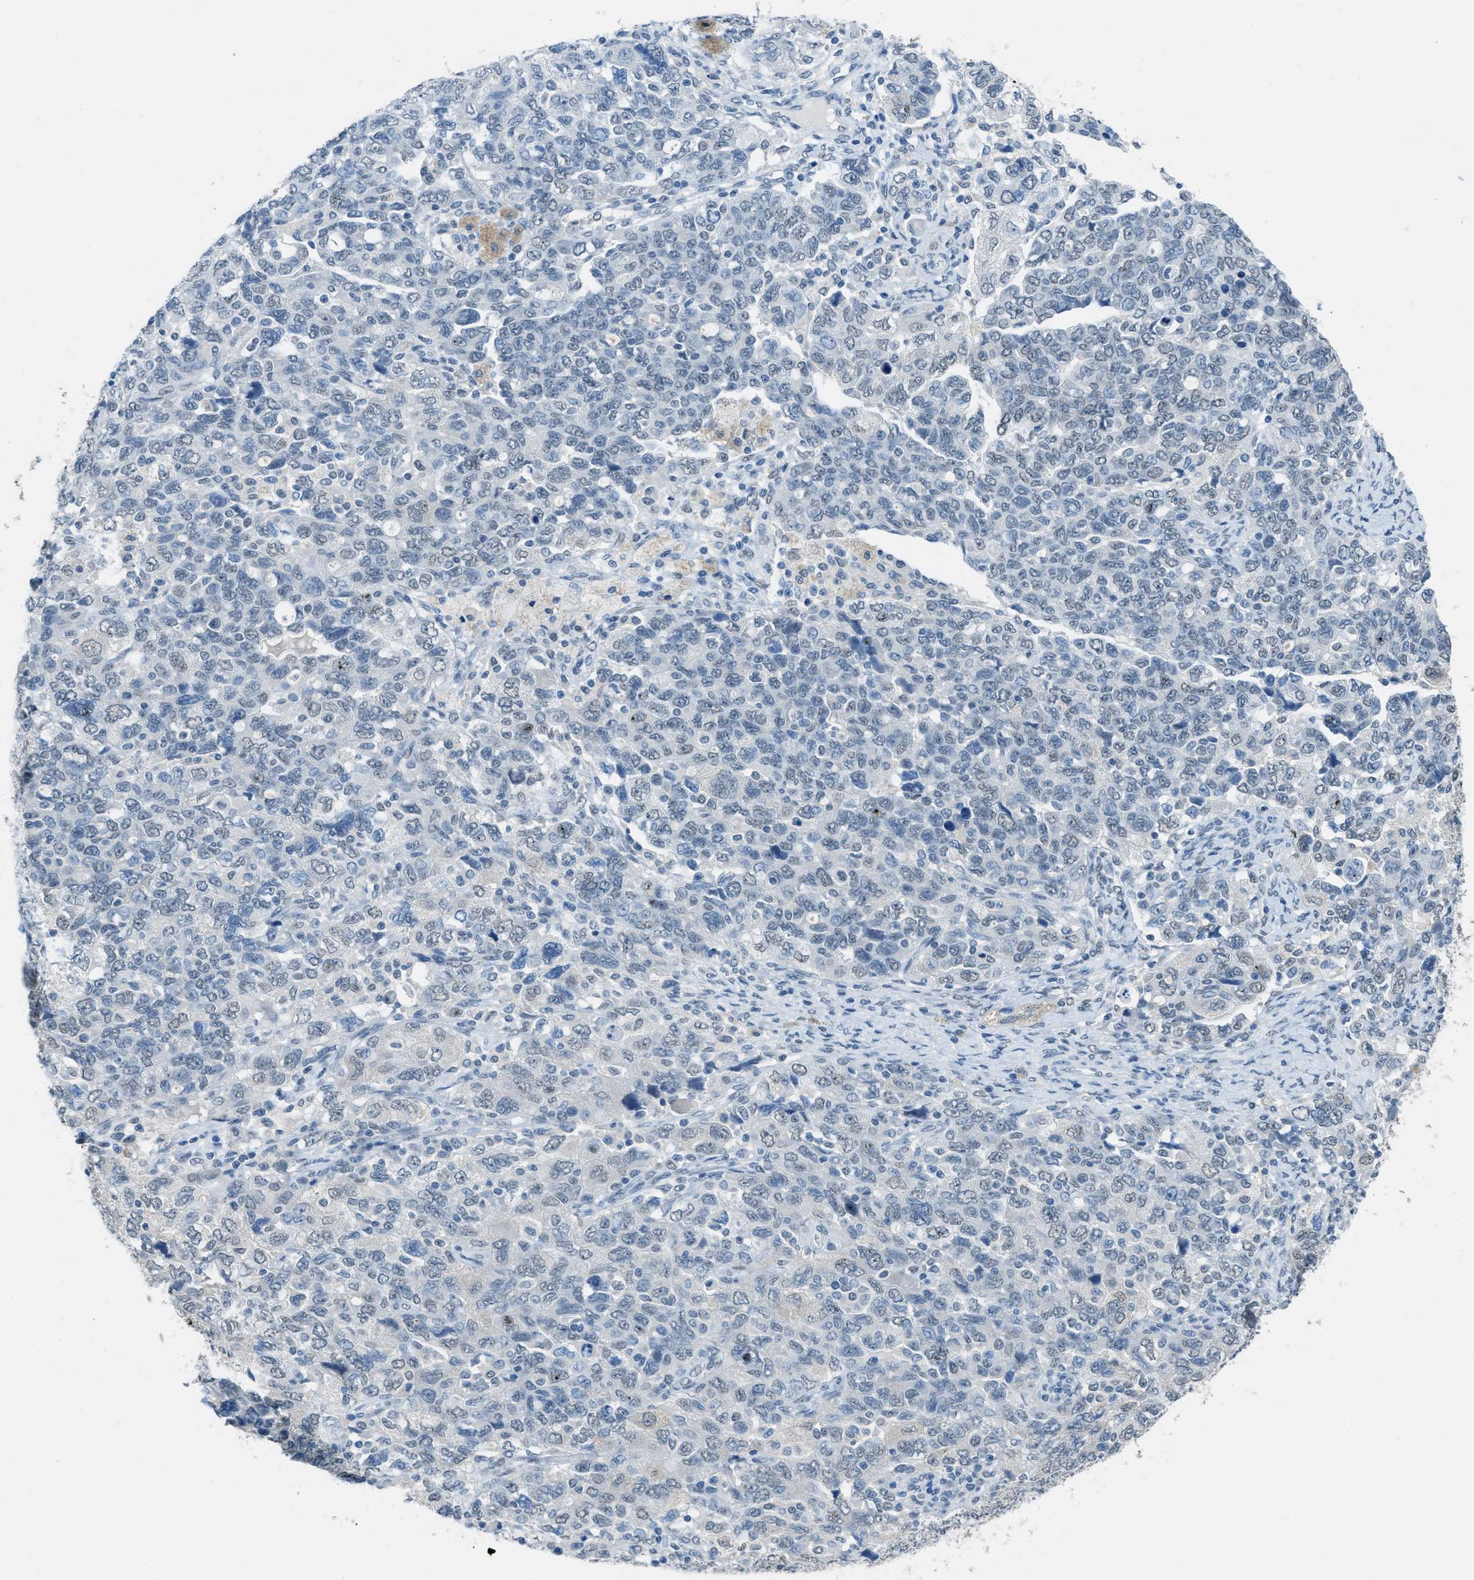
{"staining": {"intensity": "negative", "quantity": "none", "location": "none"}, "tissue": "ovarian cancer", "cell_type": "Tumor cells", "image_type": "cancer", "snomed": [{"axis": "morphology", "description": "Carcinoma, NOS"}, {"axis": "morphology", "description": "Cystadenocarcinoma, serous, NOS"}, {"axis": "topography", "description": "Ovary"}], "caption": "IHC micrograph of human ovarian carcinoma stained for a protein (brown), which displays no positivity in tumor cells. The staining is performed using DAB (3,3'-diaminobenzidine) brown chromogen with nuclei counter-stained in using hematoxylin.", "gene": "TTC13", "patient": {"sex": "female", "age": 69}}